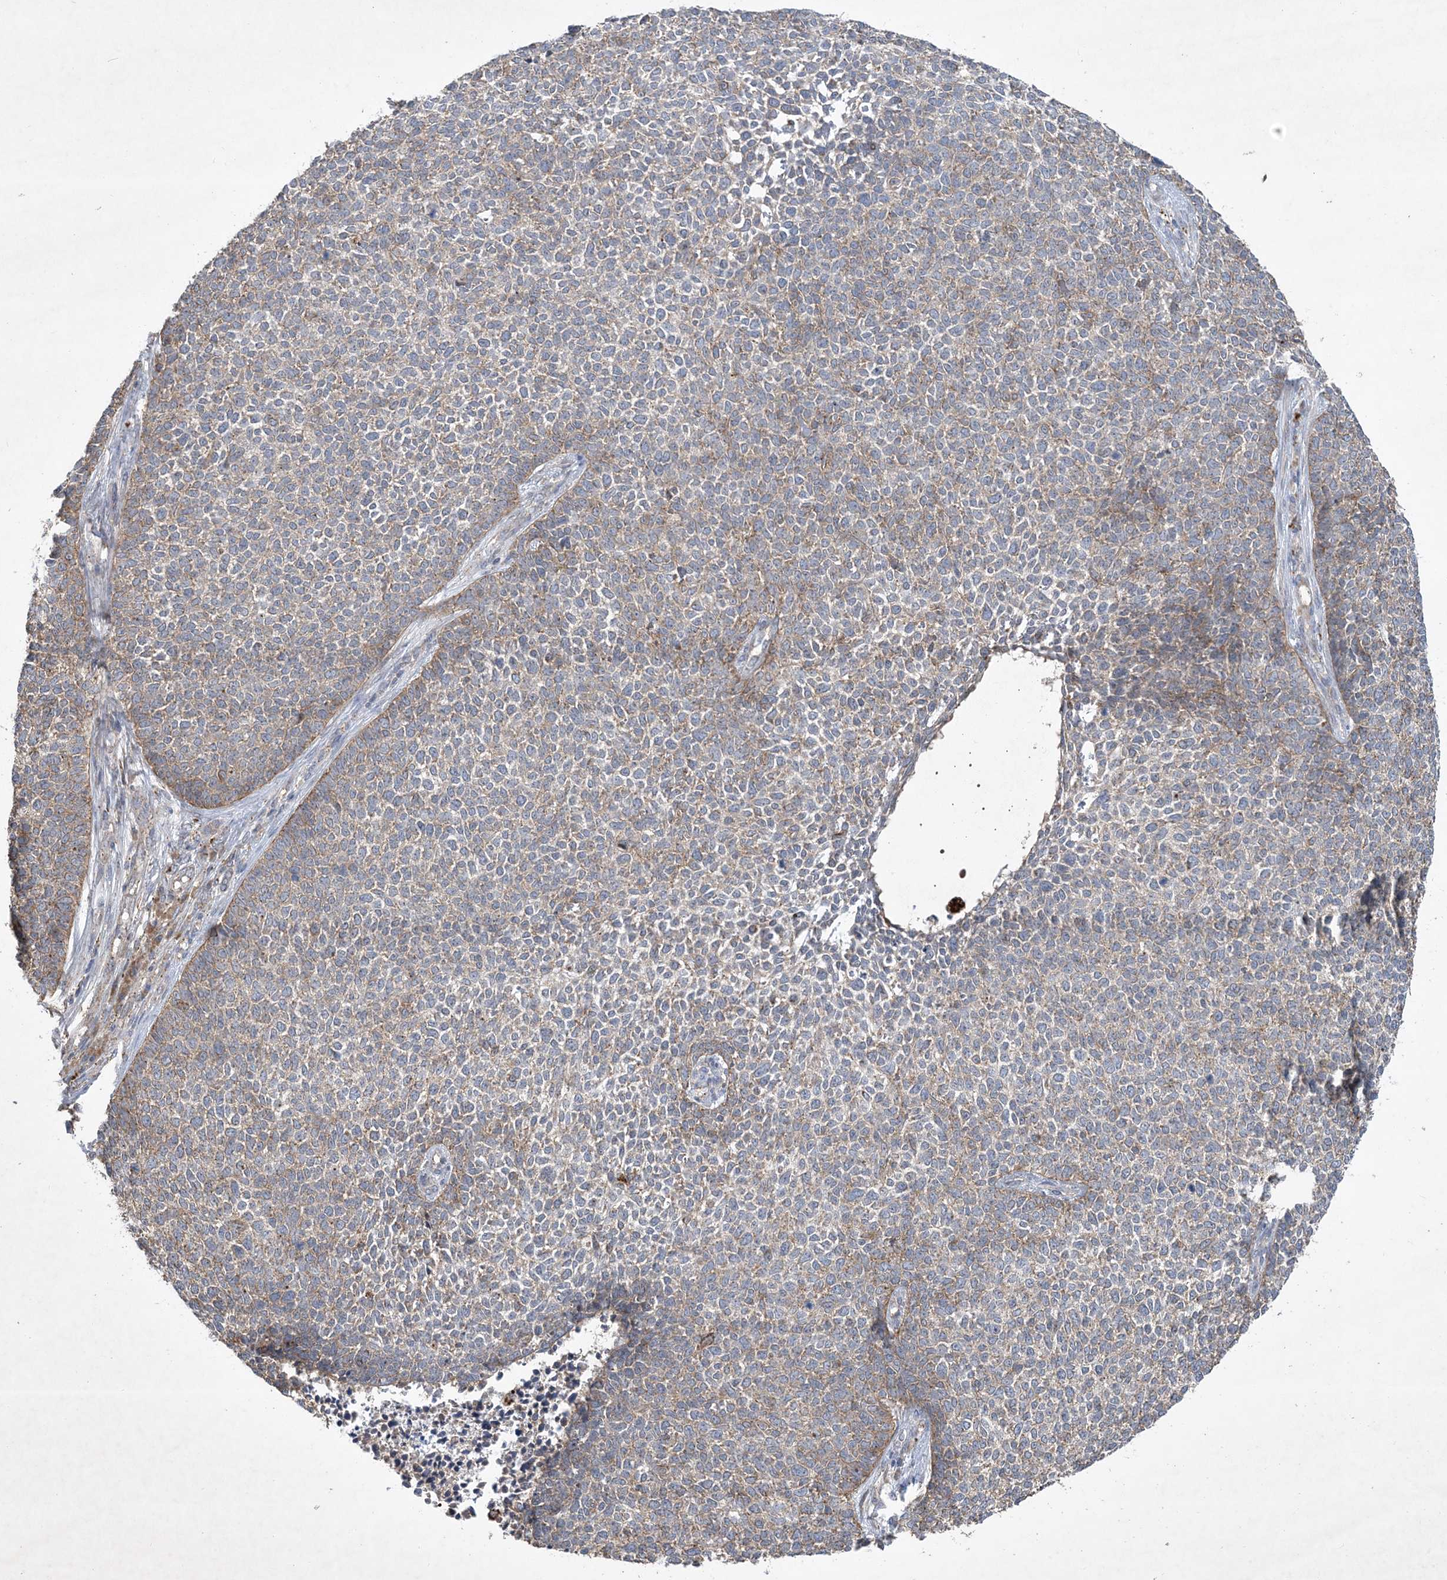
{"staining": {"intensity": "moderate", "quantity": "25%-75%", "location": "cytoplasmic/membranous"}, "tissue": "skin cancer", "cell_type": "Tumor cells", "image_type": "cancer", "snomed": [{"axis": "morphology", "description": "Basal cell carcinoma"}, {"axis": "topography", "description": "Skin"}], "caption": "Skin cancer stained for a protein displays moderate cytoplasmic/membranous positivity in tumor cells. (brown staining indicates protein expression, while blue staining denotes nuclei).", "gene": "MRPS18A", "patient": {"sex": "female", "age": 84}}